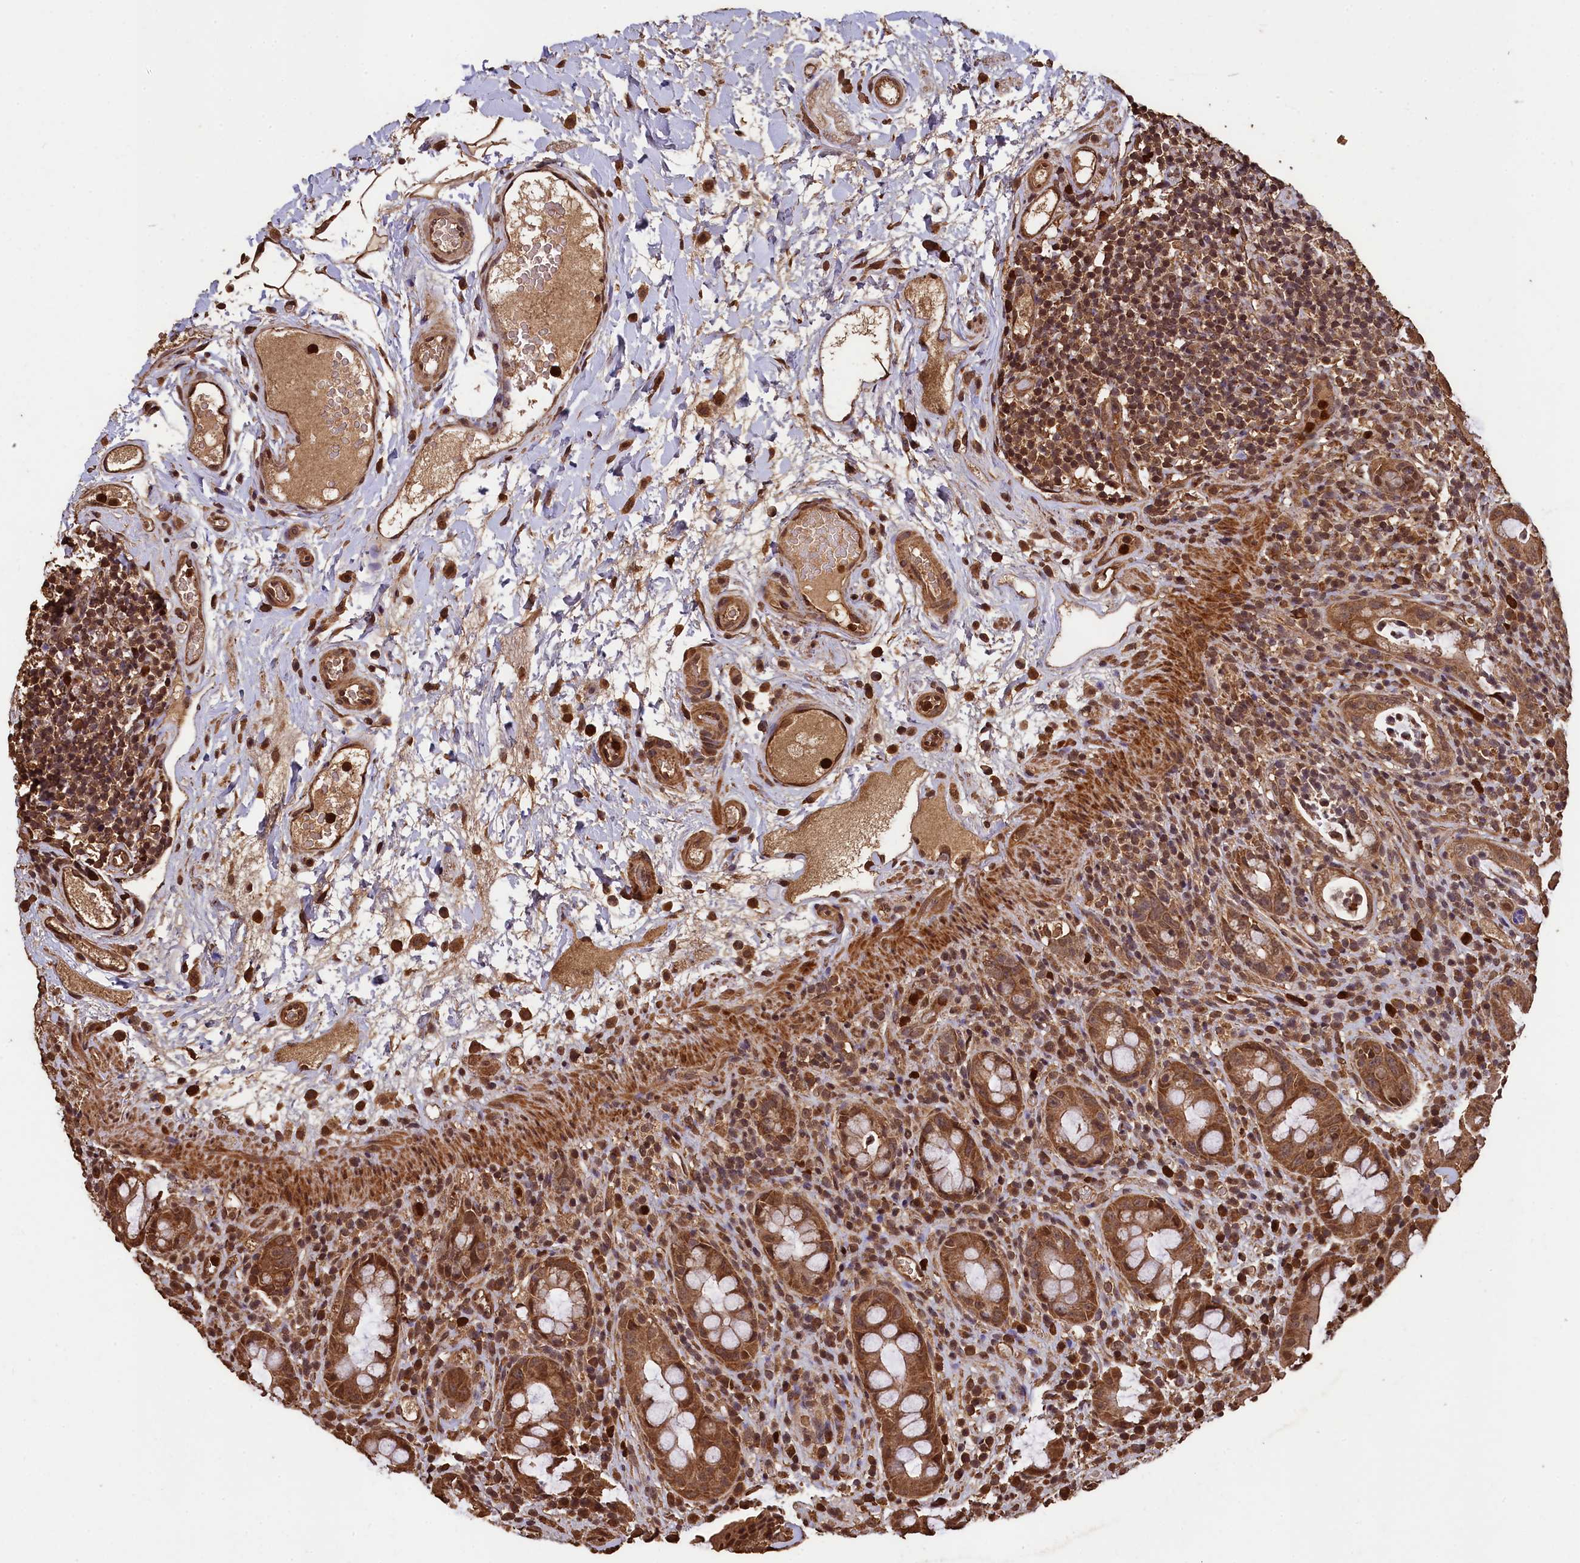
{"staining": {"intensity": "moderate", "quantity": ">75%", "location": "cytoplasmic/membranous,nuclear"}, "tissue": "rectum", "cell_type": "Glandular cells", "image_type": "normal", "snomed": [{"axis": "morphology", "description": "Normal tissue, NOS"}, {"axis": "topography", "description": "Rectum"}], "caption": "Rectum stained with a brown dye displays moderate cytoplasmic/membranous,nuclear positive positivity in approximately >75% of glandular cells.", "gene": "CEP57L1", "patient": {"sex": "female", "age": 57}}